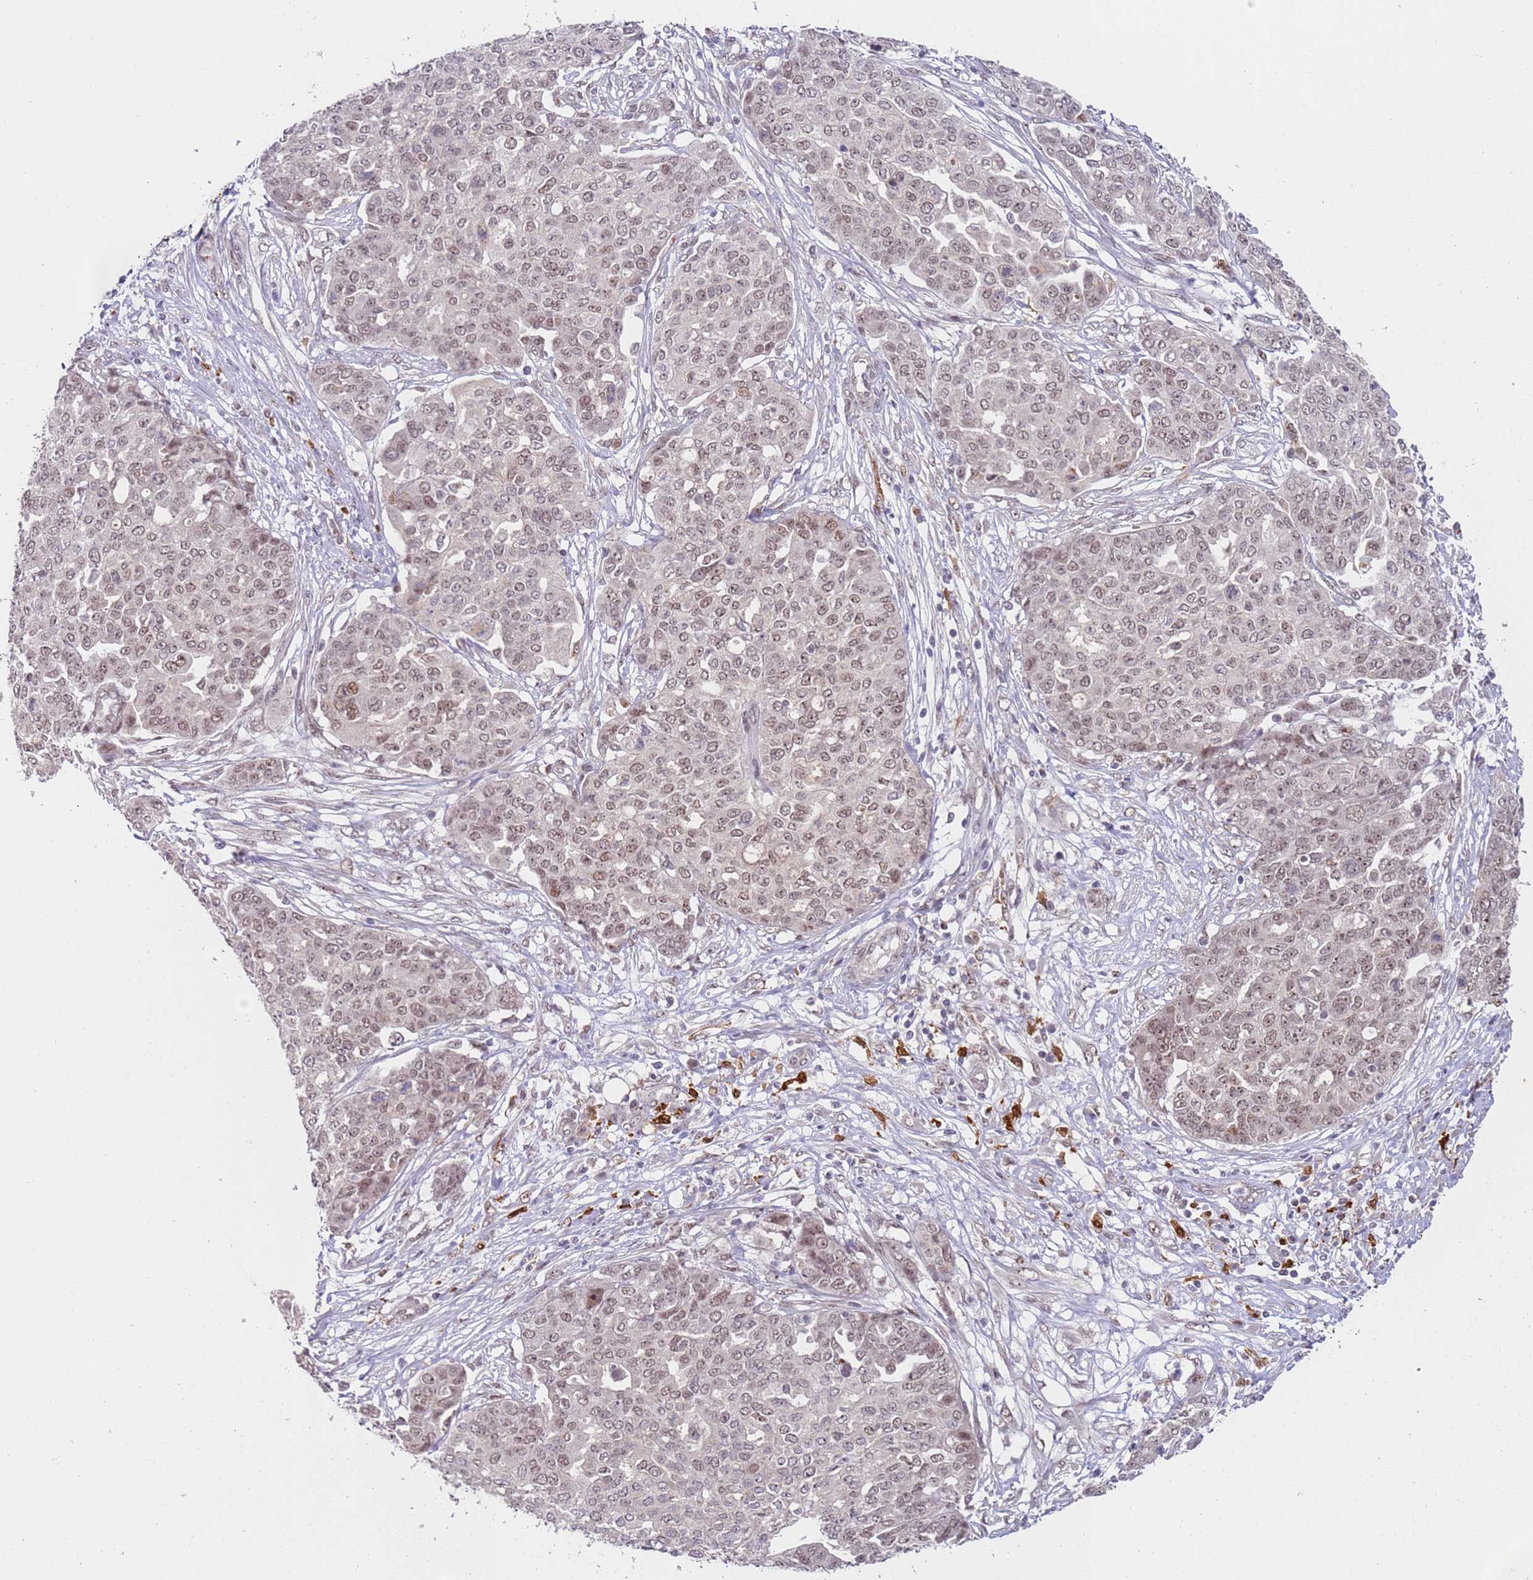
{"staining": {"intensity": "weak", "quantity": "25%-75%", "location": "nuclear"}, "tissue": "ovarian cancer", "cell_type": "Tumor cells", "image_type": "cancer", "snomed": [{"axis": "morphology", "description": "Cystadenocarcinoma, serous, NOS"}, {"axis": "topography", "description": "Soft tissue"}, {"axis": "topography", "description": "Ovary"}], "caption": "Protein expression analysis of human ovarian serous cystadenocarcinoma reveals weak nuclear positivity in approximately 25%-75% of tumor cells. The staining is performed using DAB brown chromogen to label protein expression. The nuclei are counter-stained blue using hematoxylin.", "gene": "LGALSL", "patient": {"sex": "female", "age": 57}}